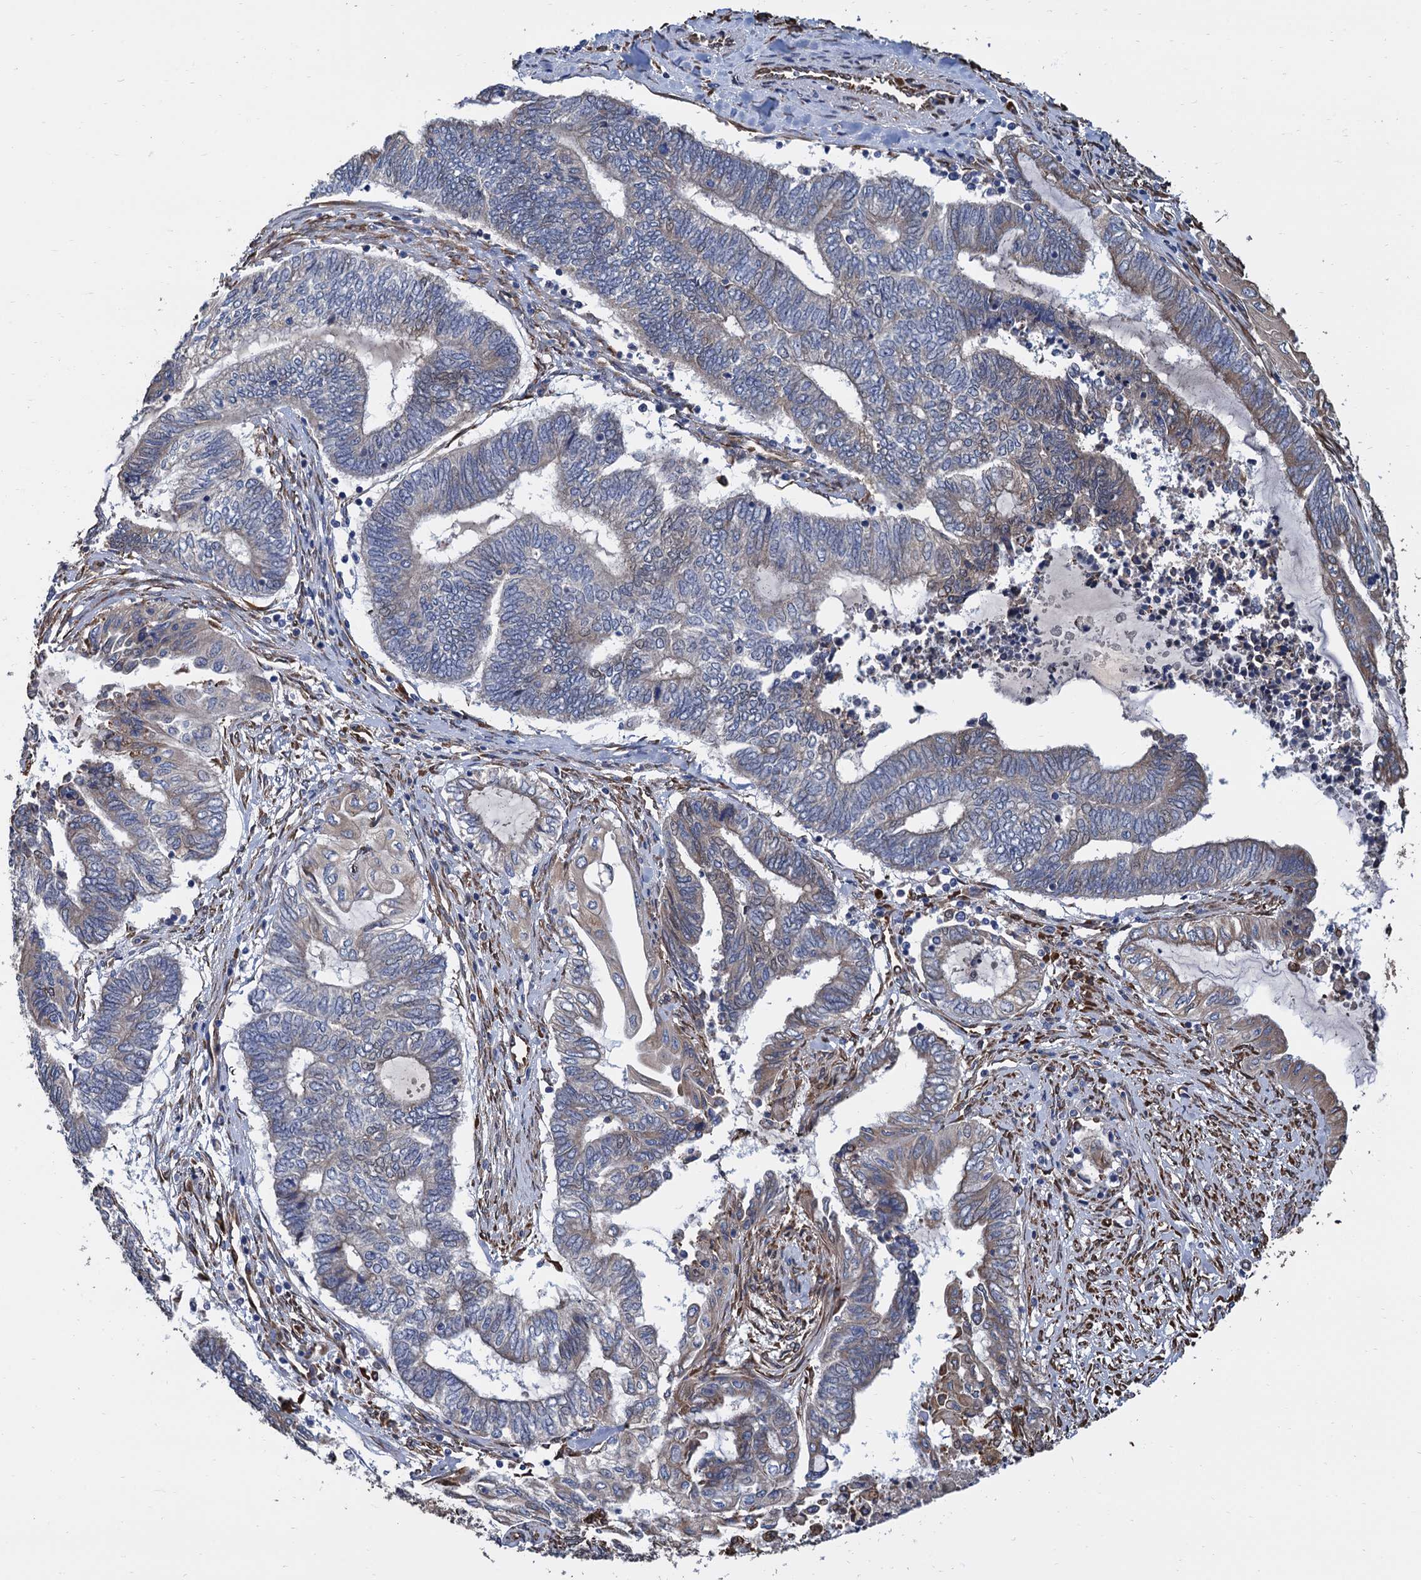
{"staining": {"intensity": "negative", "quantity": "none", "location": "none"}, "tissue": "endometrial cancer", "cell_type": "Tumor cells", "image_type": "cancer", "snomed": [{"axis": "morphology", "description": "Adenocarcinoma, NOS"}, {"axis": "topography", "description": "Uterus"}, {"axis": "topography", "description": "Endometrium"}], "caption": "DAB (3,3'-diaminobenzidine) immunohistochemical staining of endometrial cancer displays no significant staining in tumor cells.", "gene": "CNNM1", "patient": {"sex": "female", "age": 70}}